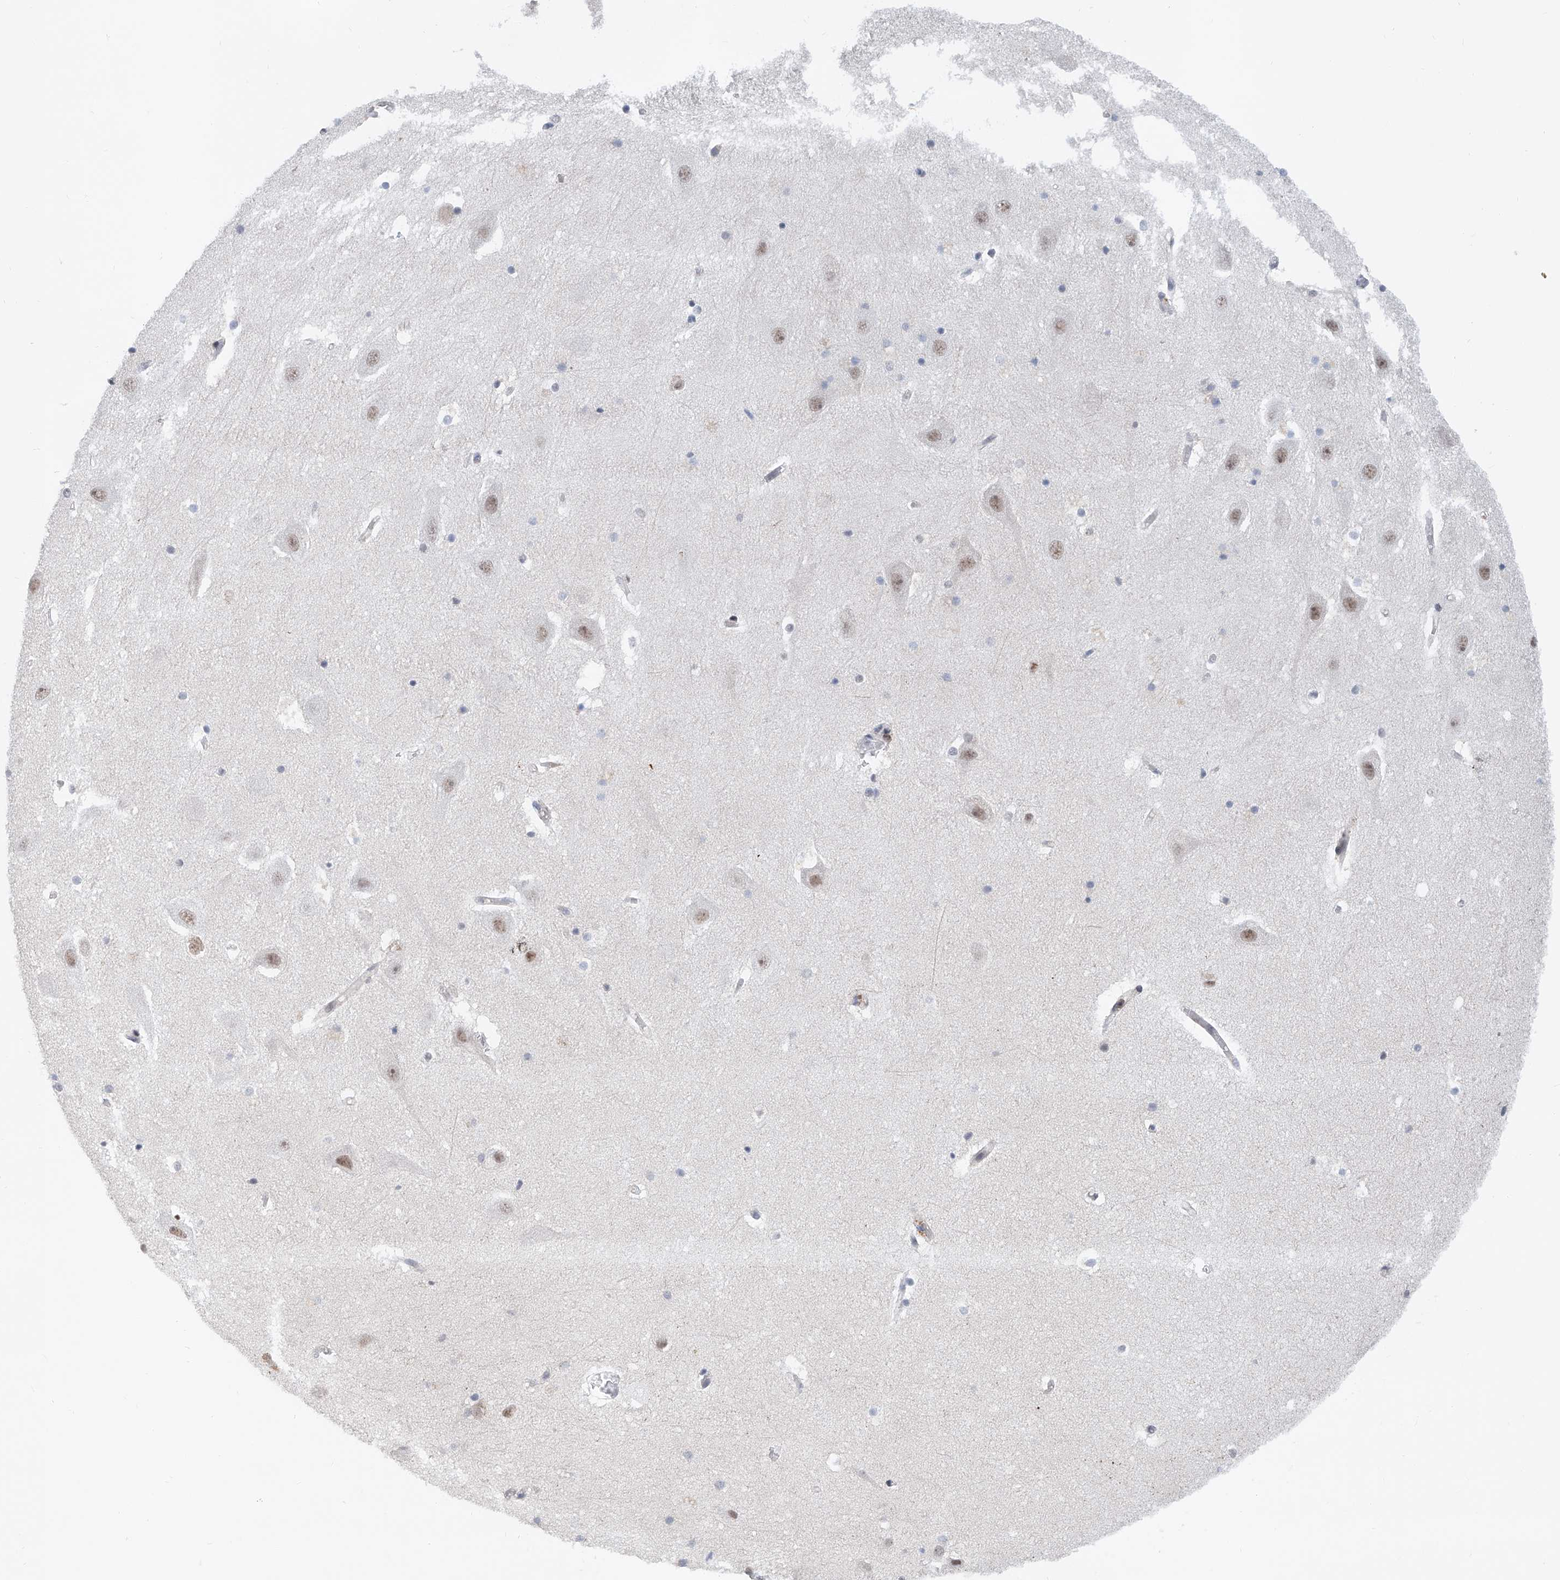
{"staining": {"intensity": "weak", "quantity": "<25%", "location": "nuclear"}, "tissue": "hippocampus", "cell_type": "Glial cells", "image_type": "normal", "snomed": [{"axis": "morphology", "description": "Normal tissue, NOS"}, {"axis": "topography", "description": "Hippocampus"}], "caption": "Image shows no protein expression in glial cells of normal hippocampus.", "gene": "SNRNP200", "patient": {"sex": "female", "age": 52}}